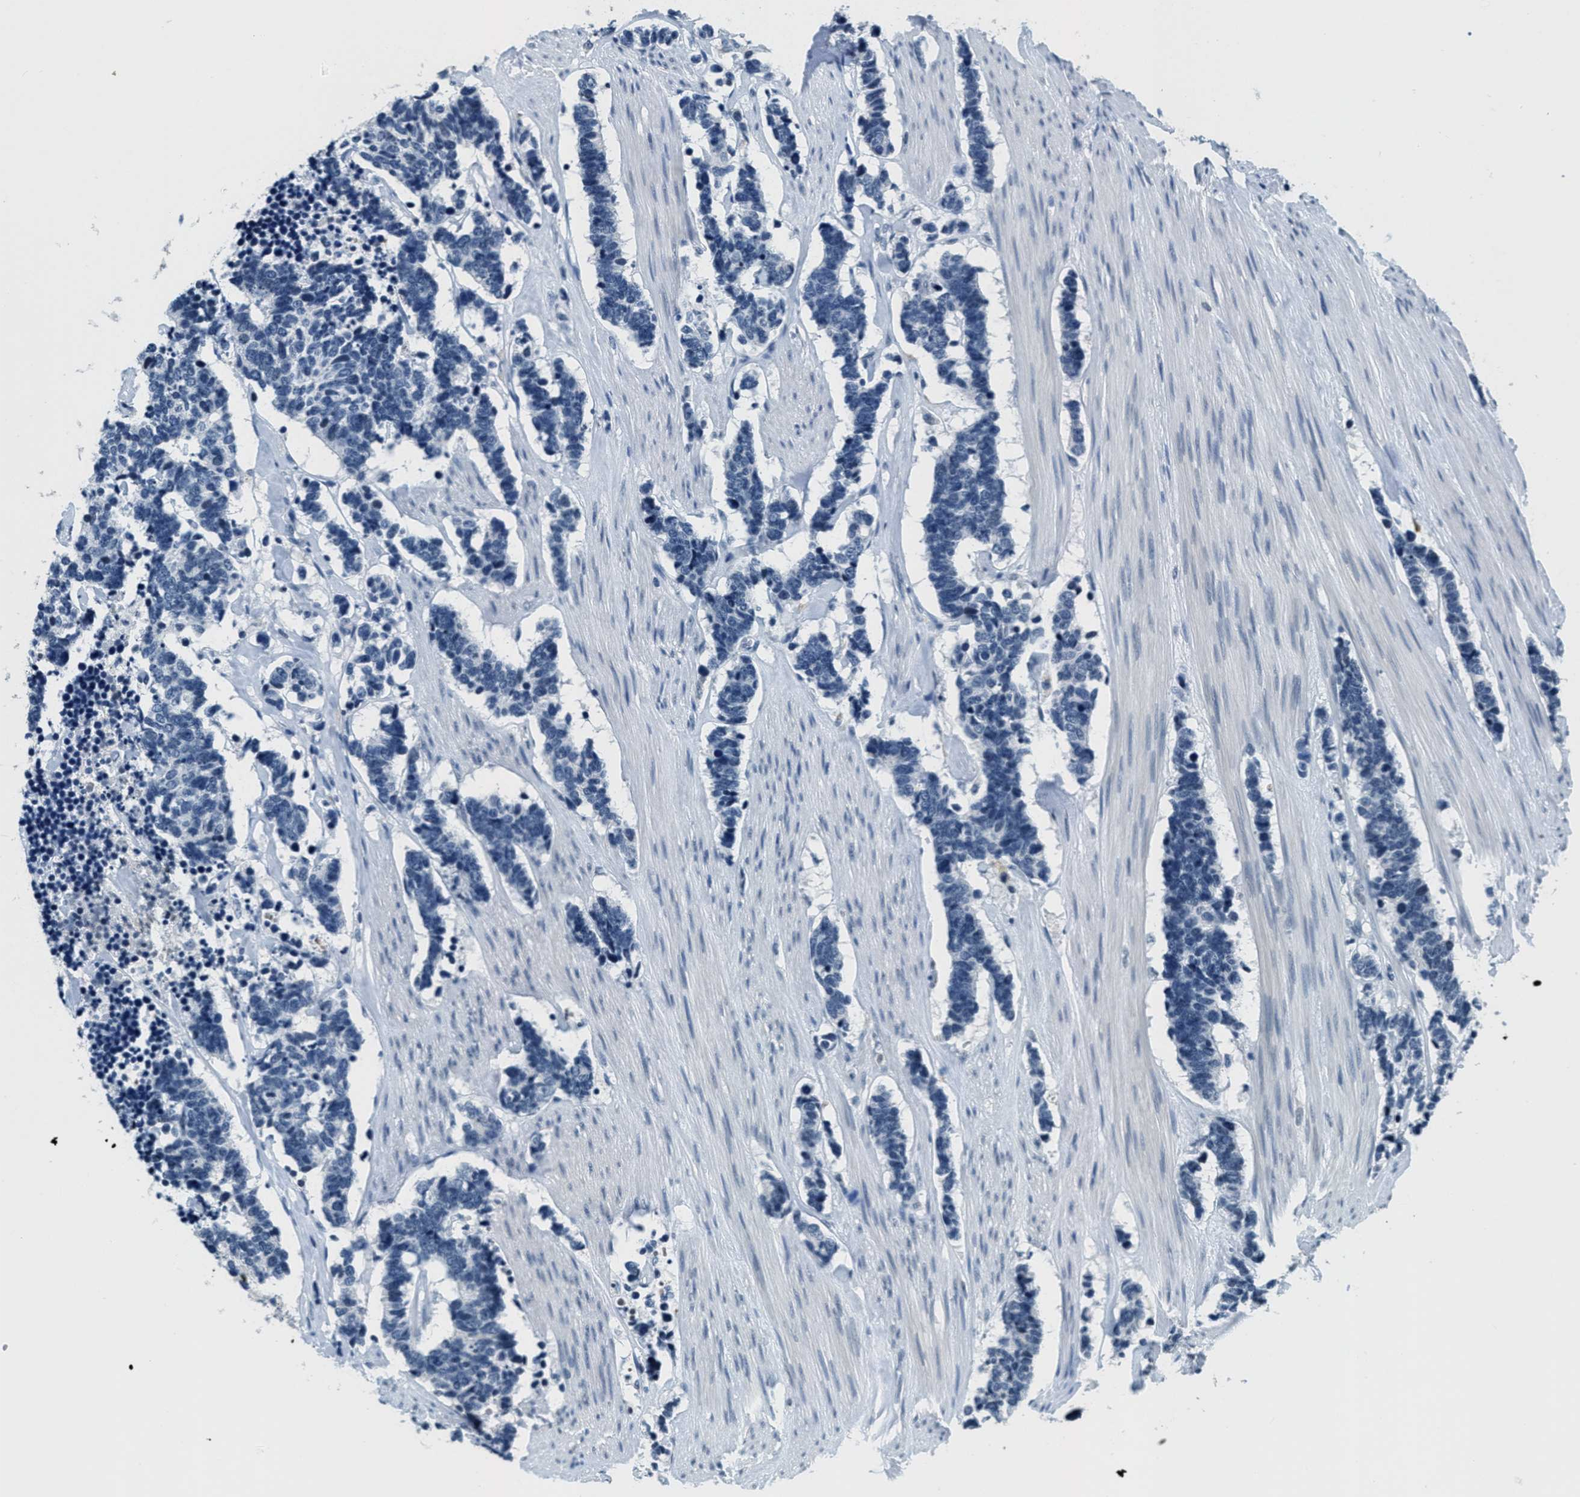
{"staining": {"intensity": "negative", "quantity": "none", "location": "none"}, "tissue": "carcinoid", "cell_type": "Tumor cells", "image_type": "cancer", "snomed": [{"axis": "morphology", "description": "Carcinoma, NOS"}, {"axis": "morphology", "description": "Carcinoid, malignant, NOS"}, {"axis": "topography", "description": "Urinary bladder"}], "caption": "The micrograph displays no significant staining in tumor cells of carcinoid.", "gene": "CA4", "patient": {"sex": "male", "age": 57}}